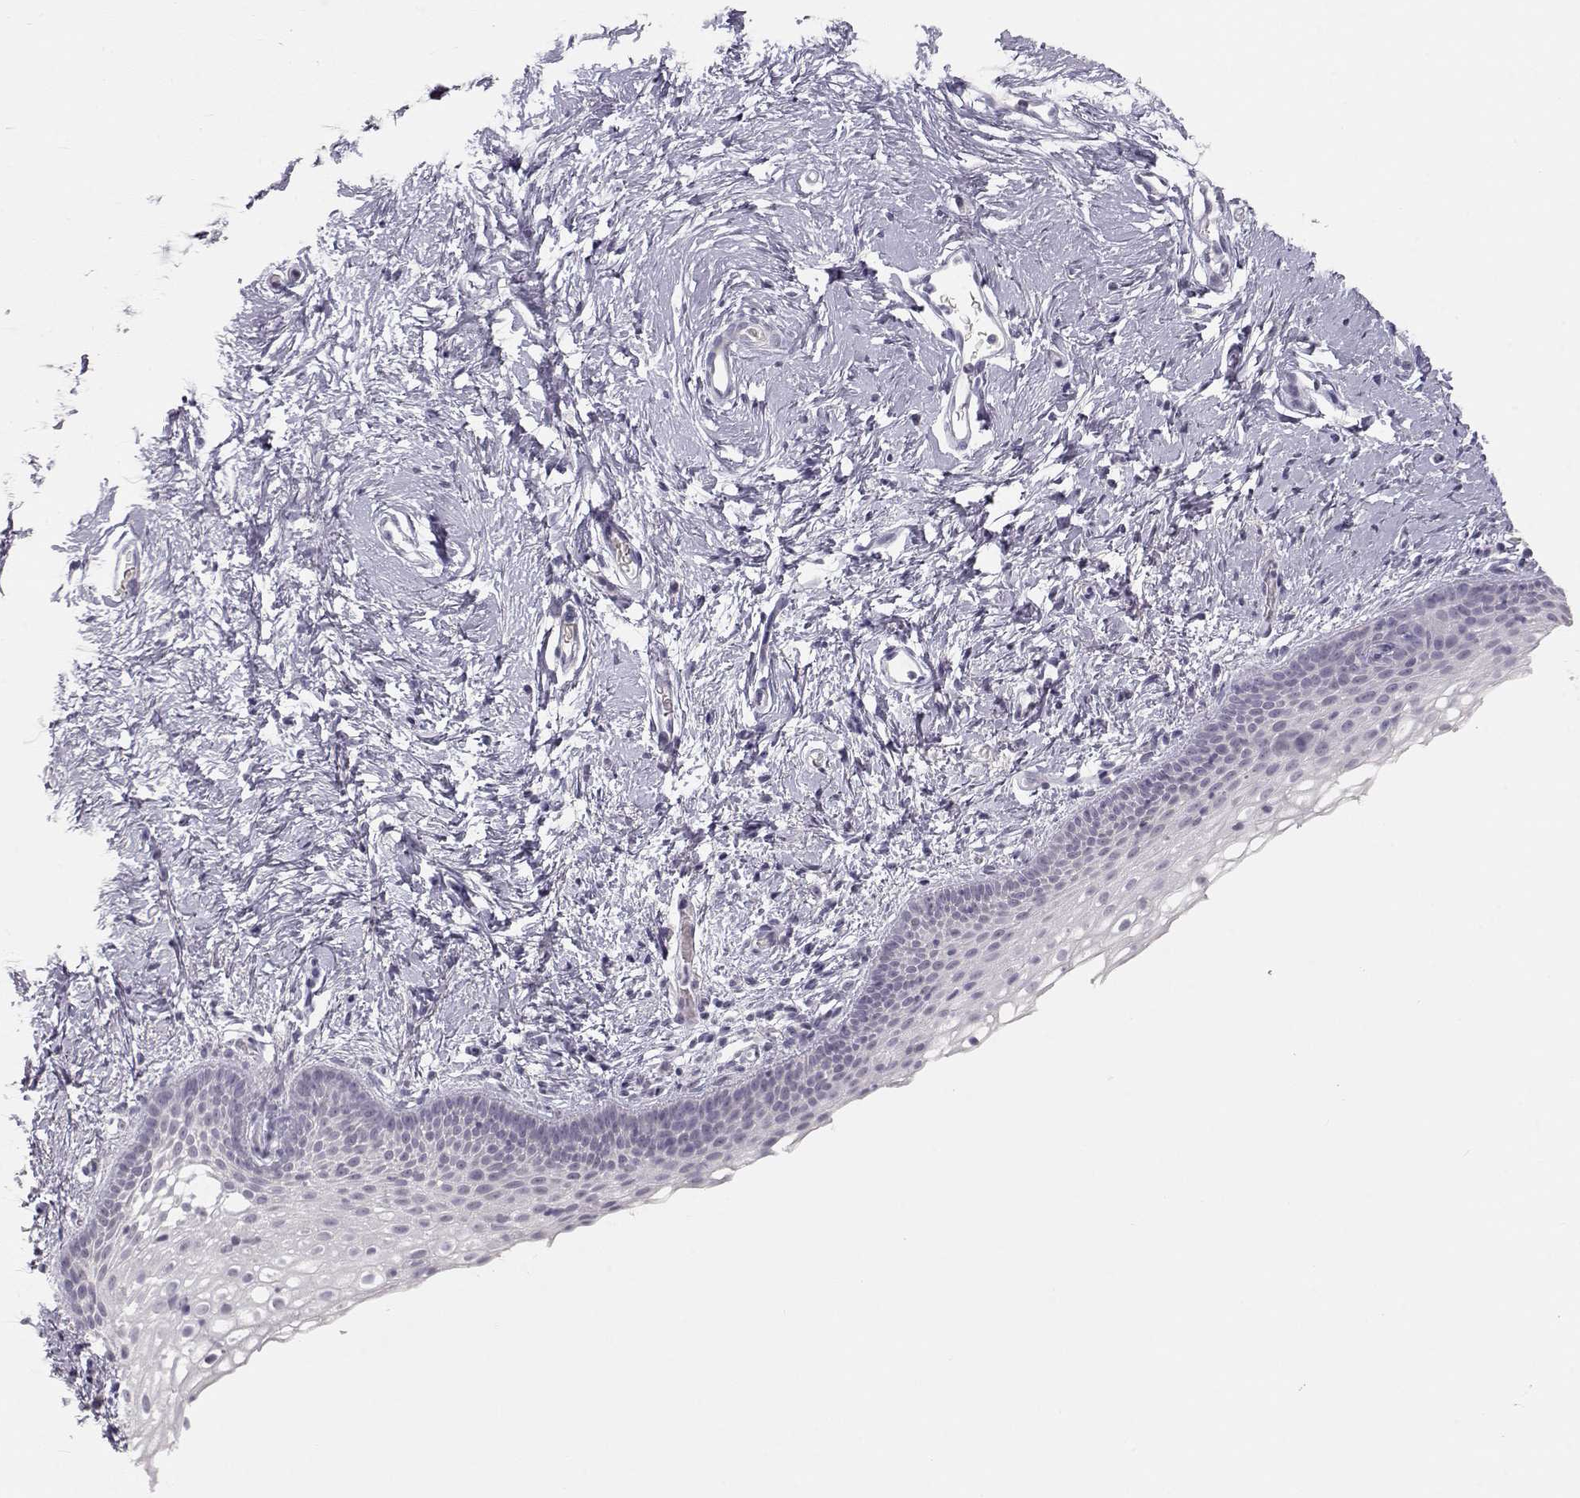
{"staining": {"intensity": "negative", "quantity": "none", "location": "none"}, "tissue": "vagina", "cell_type": "Squamous epithelial cells", "image_type": "normal", "snomed": [{"axis": "morphology", "description": "Normal tissue, NOS"}, {"axis": "topography", "description": "Vagina"}], "caption": "Vagina stained for a protein using IHC exhibits no expression squamous epithelial cells.", "gene": "FAM205A", "patient": {"sex": "female", "age": 61}}